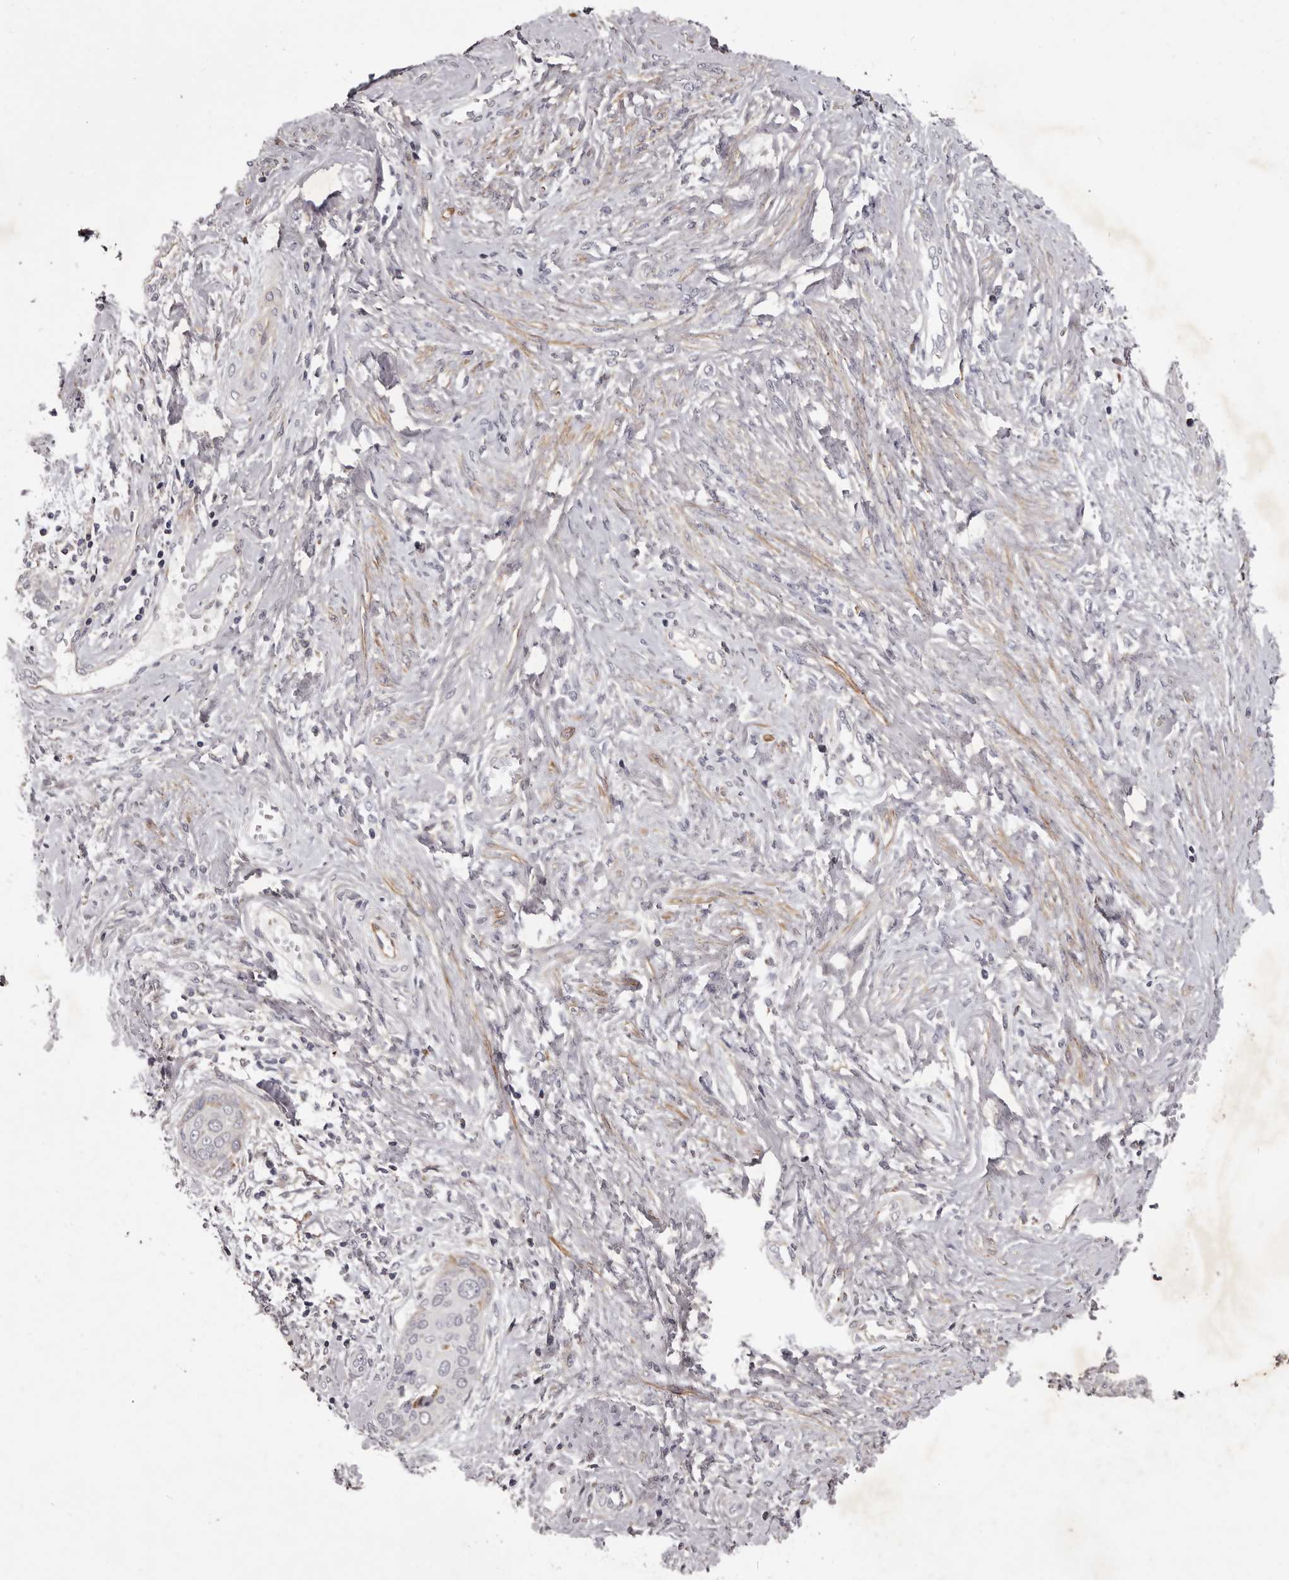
{"staining": {"intensity": "negative", "quantity": "none", "location": "none"}, "tissue": "cervical cancer", "cell_type": "Tumor cells", "image_type": "cancer", "snomed": [{"axis": "morphology", "description": "Squamous cell carcinoma, NOS"}, {"axis": "topography", "description": "Cervix"}], "caption": "Cervical cancer (squamous cell carcinoma) stained for a protein using immunohistochemistry (IHC) demonstrates no staining tumor cells.", "gene": "ALPK1", "patient": {"sex": "female", "age": 37}}